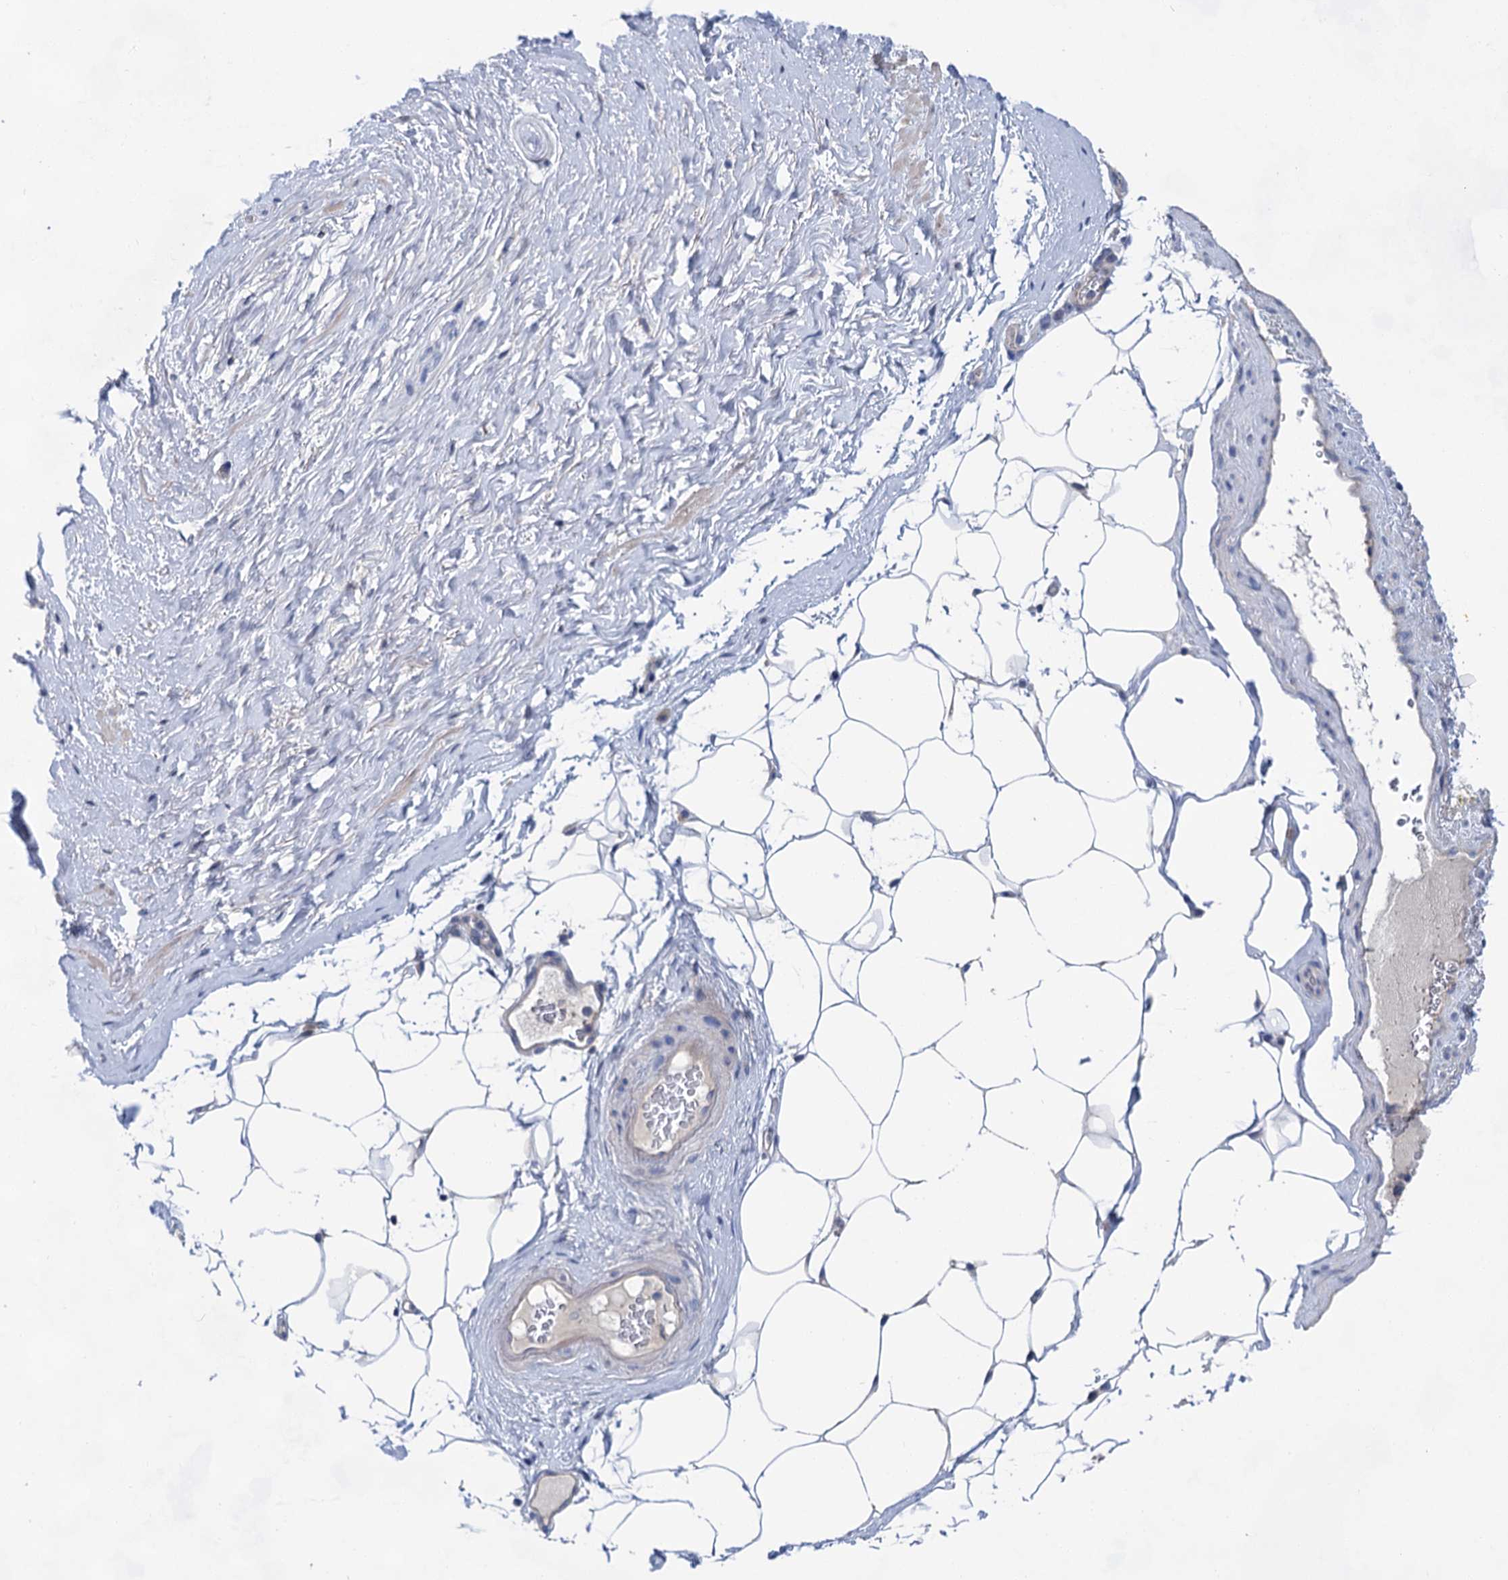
{"staining": {"intensity": "negative", "quantity": "none", "location": "none"}, "tissue": "adipose tissue", "cell_type": "Adipocytes", "image_type": "normal", "snomed": [{"axis": "morphology", "description": "Normal tissue, NOS"}, {"axis": "morphology", "description": "Adenocarcinoma, Low grade"}, {"axis": "topography", "description": "Prostate"}, {"axis": "topography", "description": "Peripheral nerve tissue"}], "caption": "Histopathology image shows no significant protein positivity in adipocytes of unremarkable adipose tissue. (Stains: DAB immunohistochemistry (IHC) with hematoxylin counter stain, Microscopy: brightfield microscopy at high magnification).", "gene": "MORN3", "patient": {"sex": "male", "age": 63}}